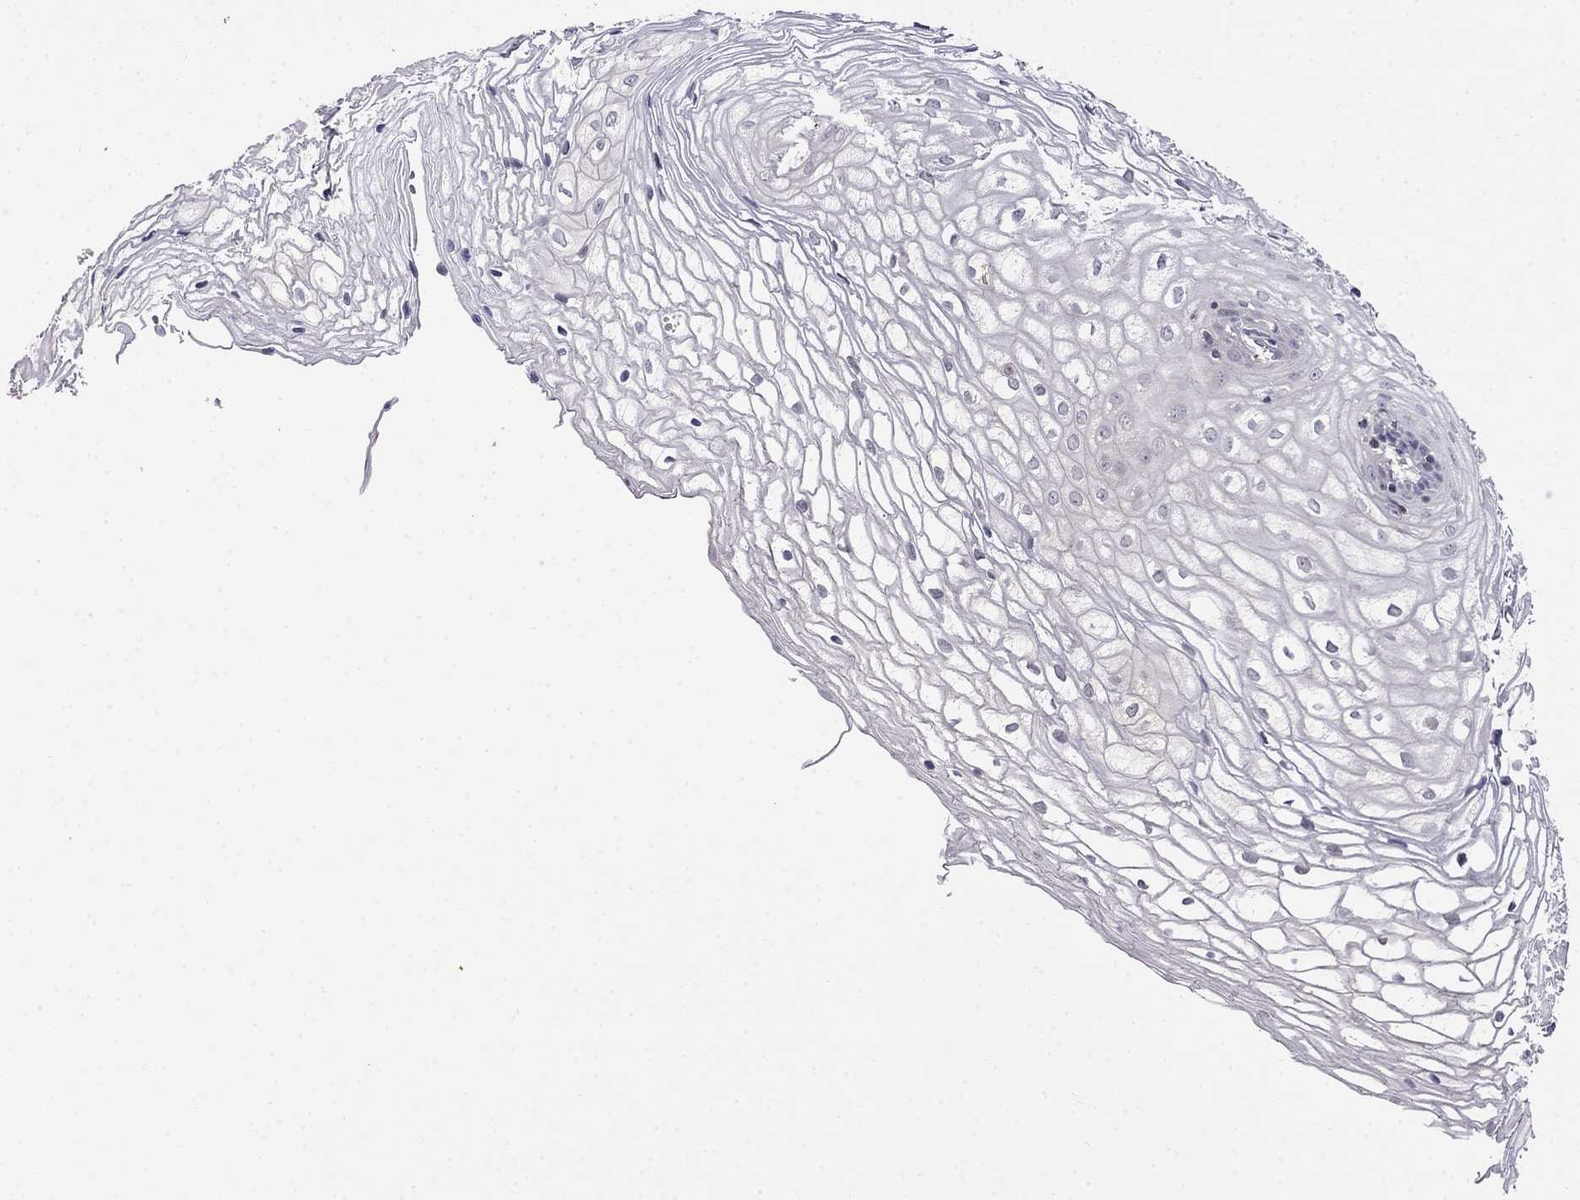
{"staining": {"intensity": "negative", "quantity": "none", "location": "none"}, "tissue": "vagina", "cell_type": "Squamous epithelial cells", "image_type": "normal", "snomed": [{"axis": "morphology", "description": "Normal tissue, NOS"}, {"axis": "topography", "description": "Vagina"}], "caption": "Immunohistochemical staining of benign vagina shows no significant positivity in squamous epithelial cells. (DAB (3,3'-diaminobenzidine) immunohistochemistry visualized using brightfield microscopy, high magnification).", "gene": "GUCA1B", "patient": {"sex": "female", "age": 34}}